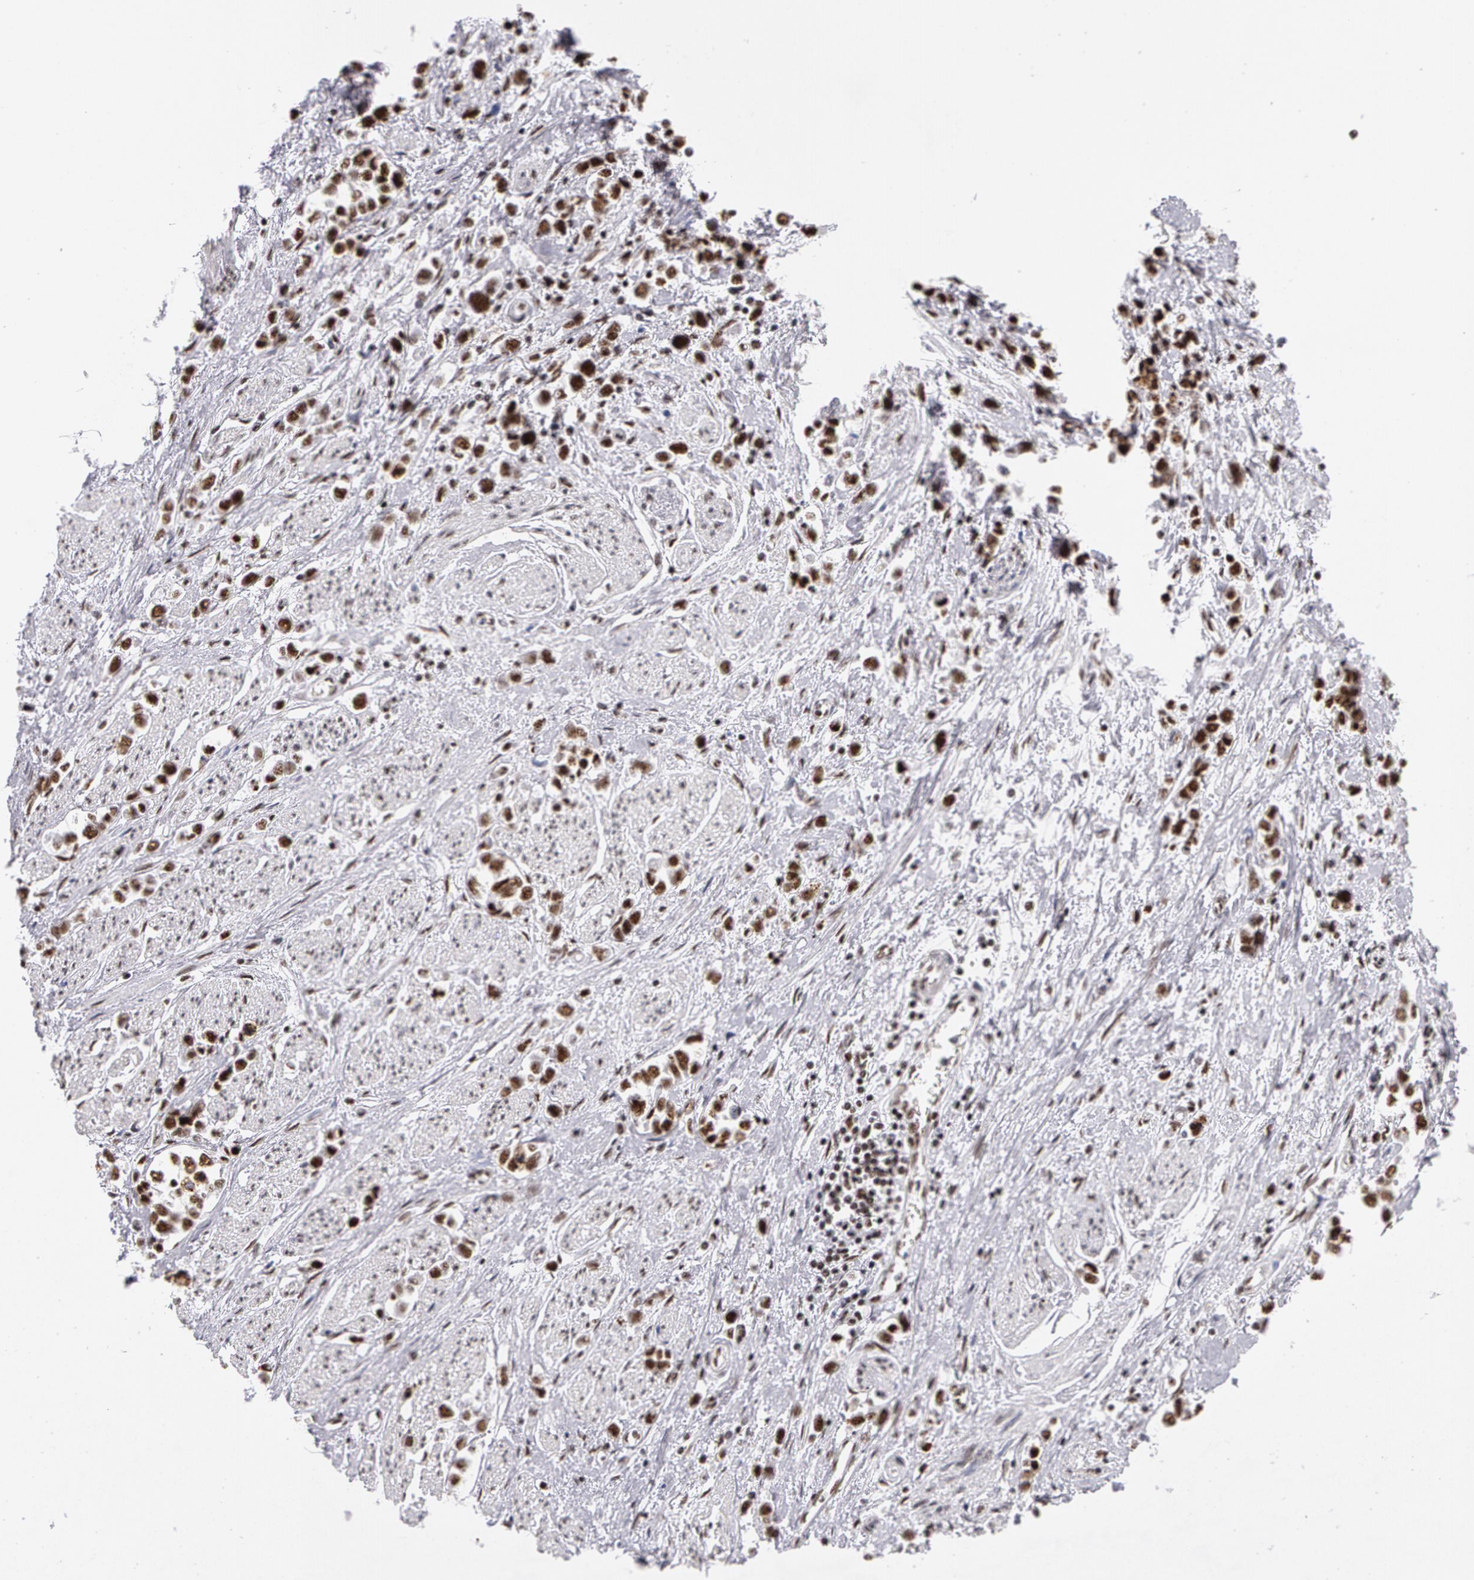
{"staining": {"intensity": "moderate", "quantity": ">75%", "location": "nuclear"}, "tissue": "stomach cancer", "cell_type": "Tumor cells", "image_type": "cancer", "snomed": [{"axis": "morphology", "description": "Adenocarcinoma, NOS"}, {"axis": "topography", "description": "Stomach, upper"}], "caption": "IHC histopathology image of neoplastic tissue: human stomach cancer (adenocarcinoma) stained using immunohistochemistry (IHC) exhibits medium levels of moderate protein expression localized specifically in the nuclear of tumor cells, appearing as a nuclear brown color.", "gene": "PNN", "patient": {"sex": "male", "age": 76}}